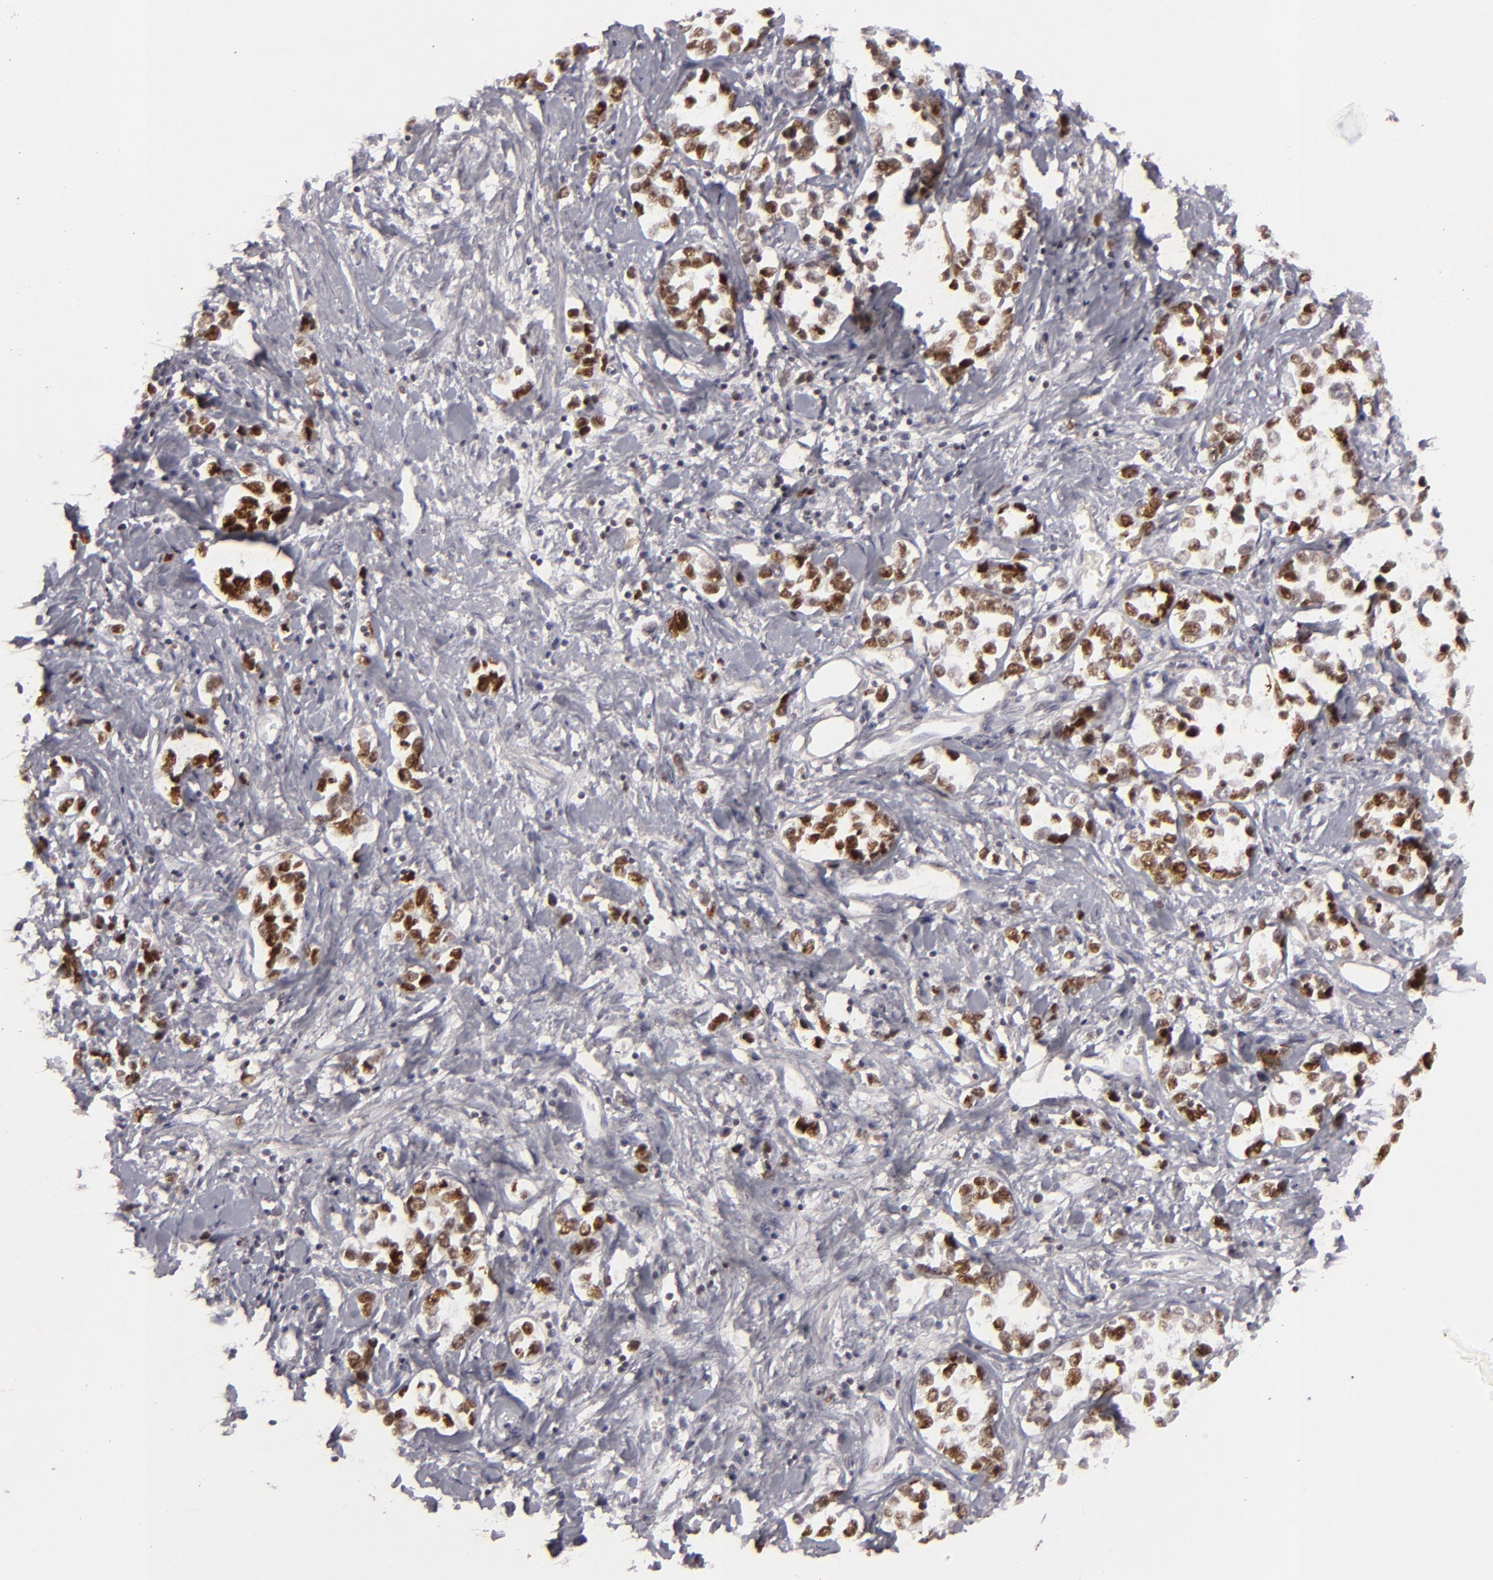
{"staining": {"intensity": "strong", "quantity": ">75%", "location": "nuclear"}, "tissue": "stomach cancer", "cell_type": "Tumor cells", "image_type": "cancer", "snomed": [{"axis": "morphology", "description": "Adenocarcinoma, NOS"}, {"axis": "topography", "description": "Stomach, upper"}], "caption": "Strong nuclear protein staining is seen in about >75% of tumor cells in adenocarcinoma (stomach).", "gene": "FEN1", "patient": {"sex": "male", "age": 76}}